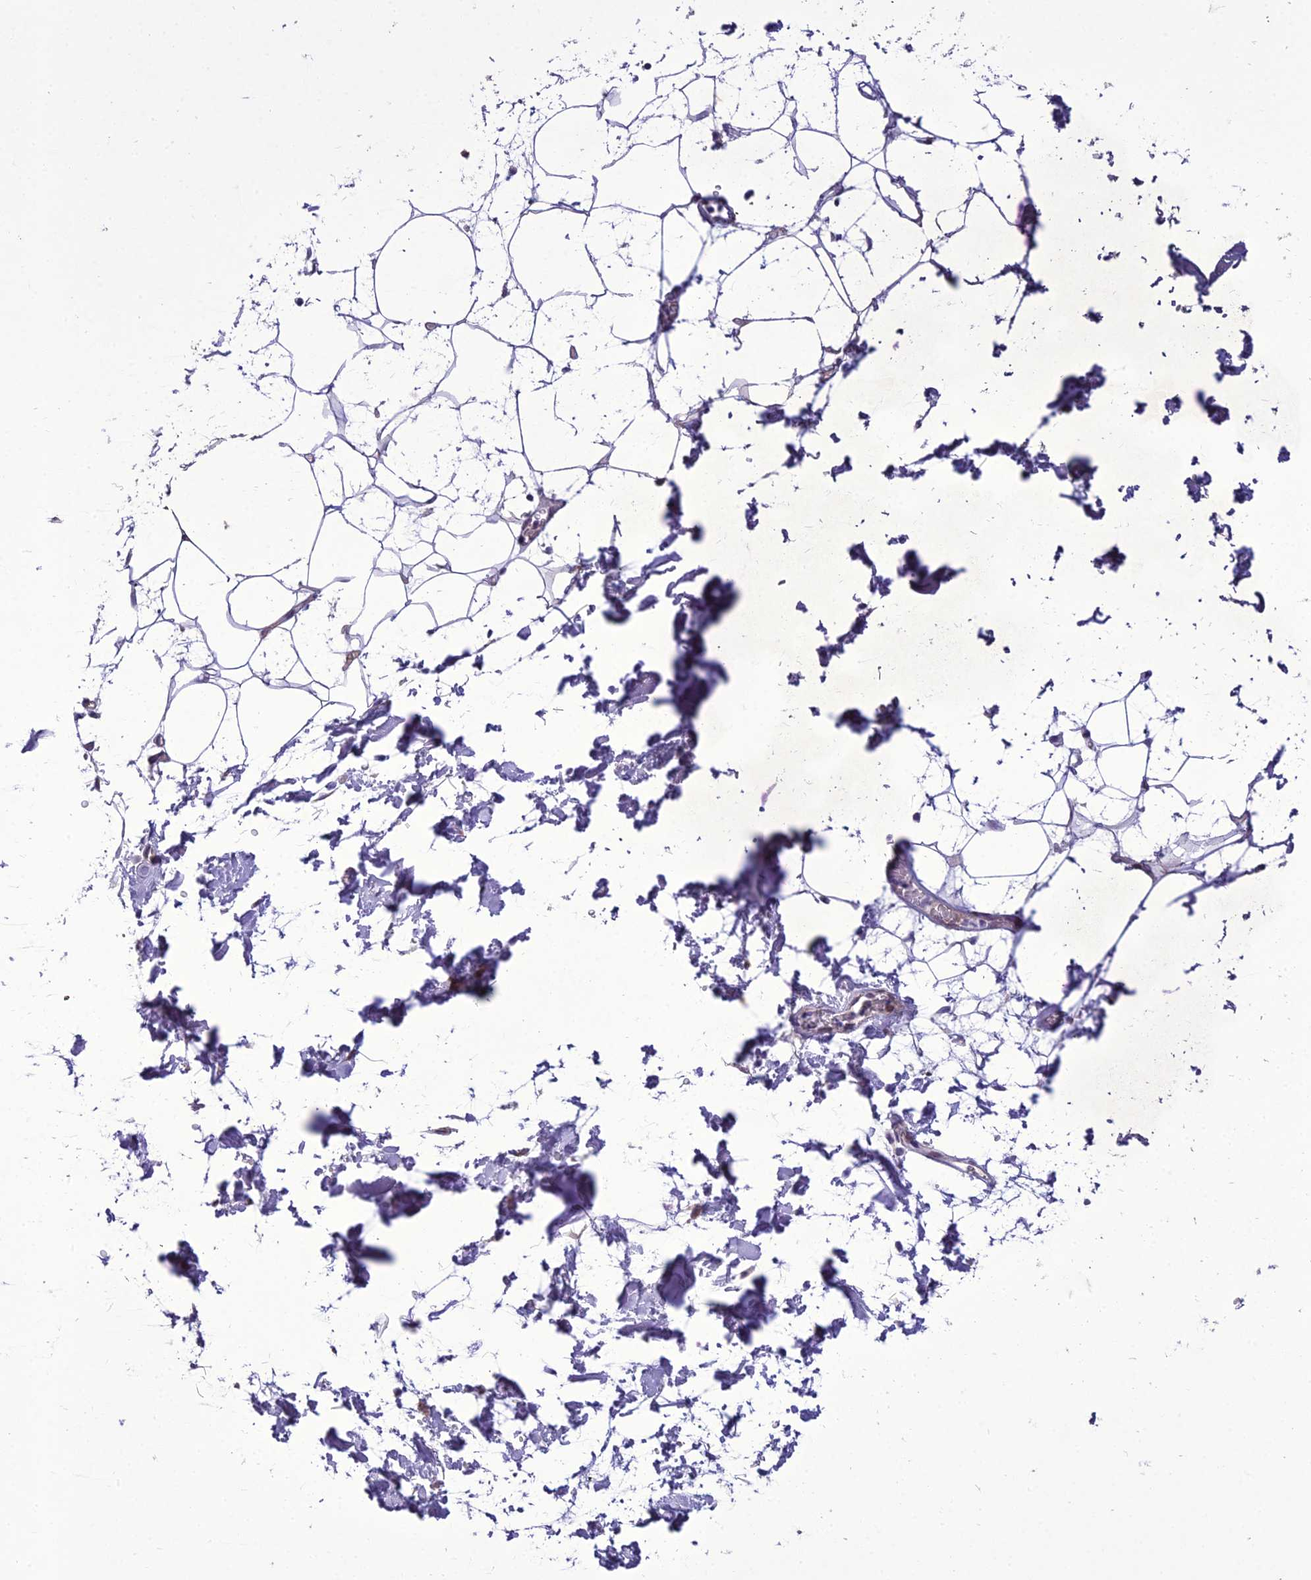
{"staining": {"intensity": "negative", "quantity": "none", "location": "none"}, "tissue": "adipose tissue", "cell_type": "Adipocytes", "image_type": "normal", "snomed": [{"axis": "morphology", "description": "Normal tissue, NOS"}, {"axis": "topography", "description": "Soft tissue"}], "caption": "Immunohistochemistry photomicrograph of unremarkable human adipose tissue stained for a protein (brown), which exhibits no positivity in adipocytes. (DAB IHC visualized using brightfield microscopy, high magnification).", "gene": "NEURL2", "patient": {"sex": "male", "age": 72}}